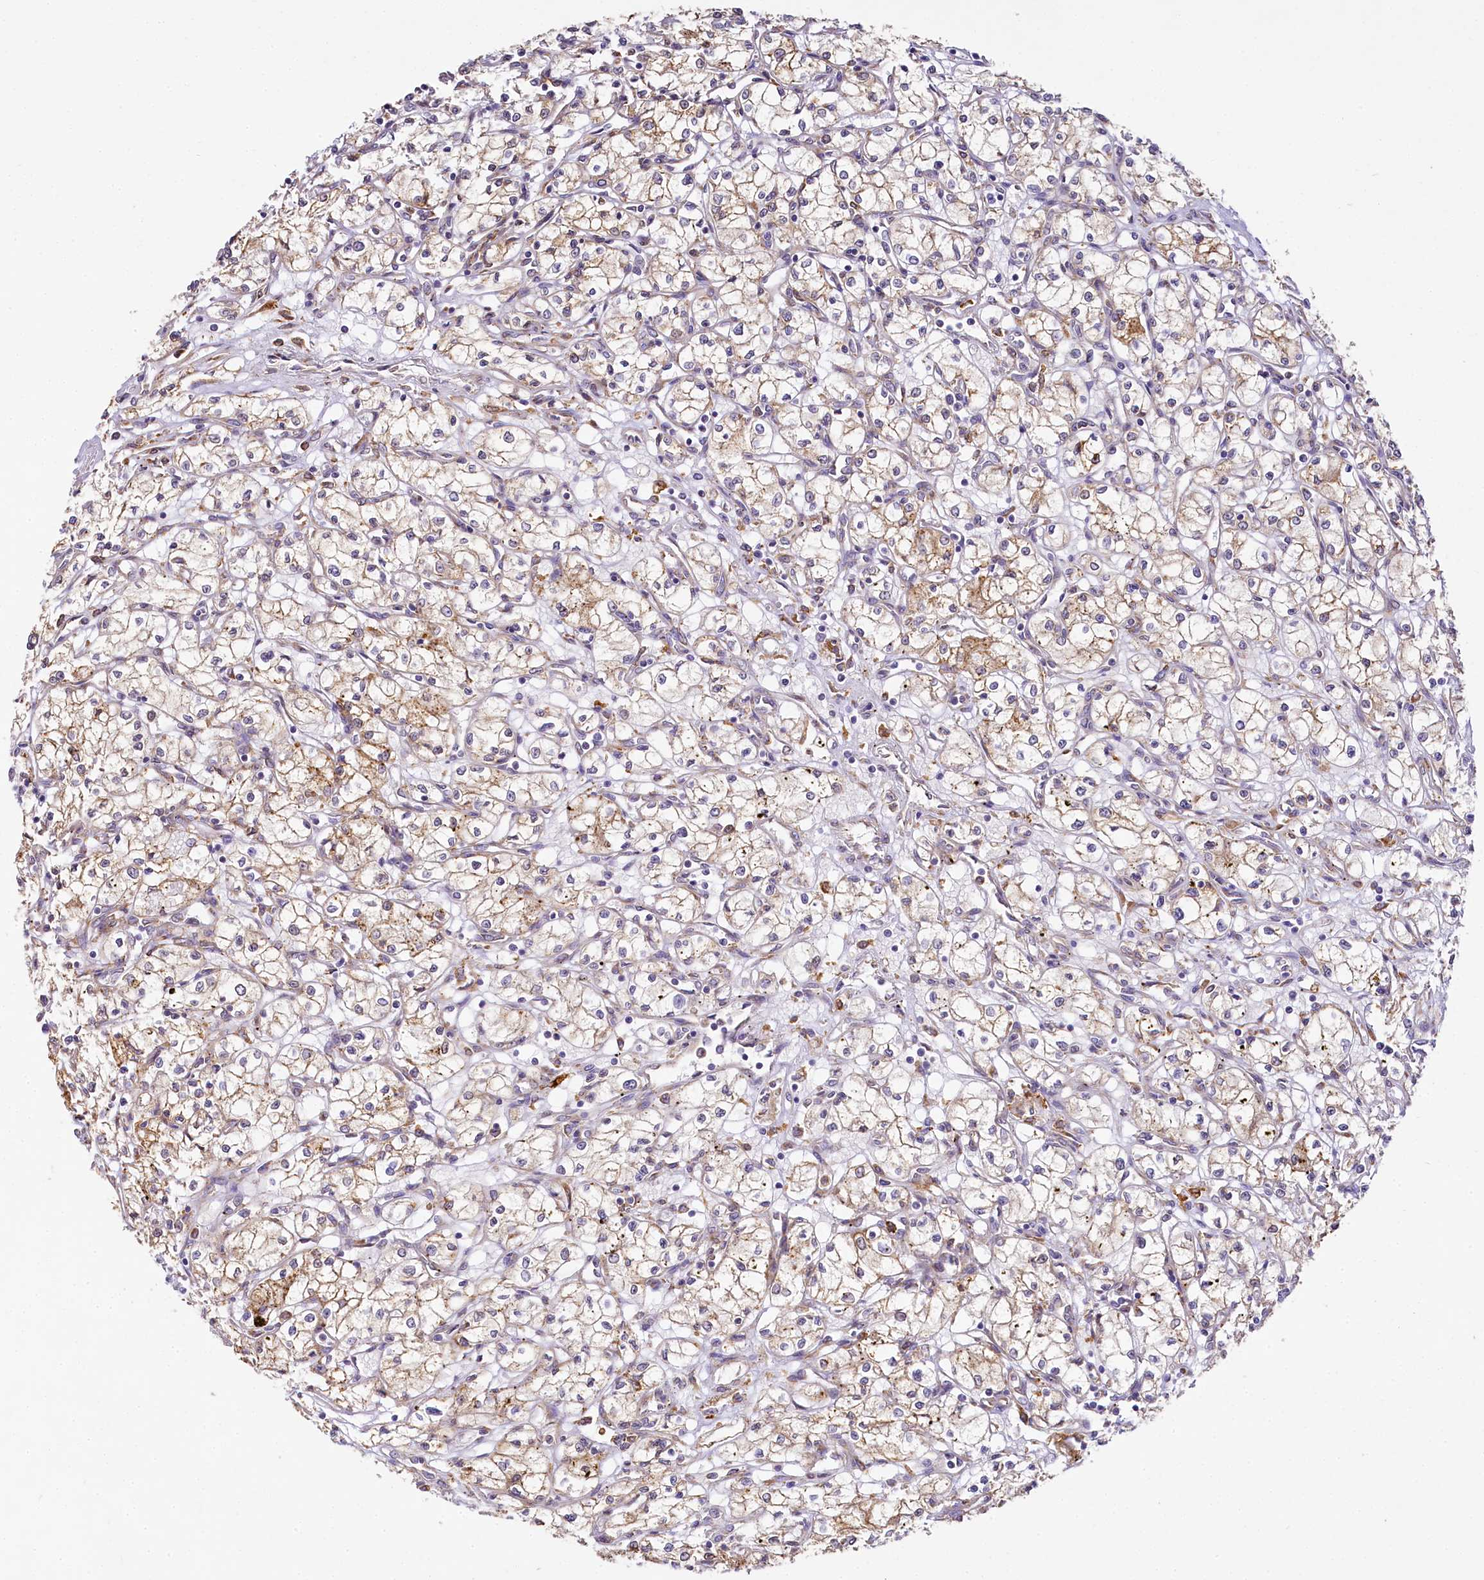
{"staining": {"intensity": "moderate", "quantity": ">75%", "location": "cytoplasmic/membranous"}, "tissue": "renal cancer", "cell_type": "Tumor cells", "image_type": "cancer", "snomed": [{"axis": "morphology", "description": "Adenocarcinoma, NOS"}, {"axis": "topography", "description": "Kidney"}], "caption": "Moderate cytoplasmic/membranous positivity is seen in about >75% of tumor cells in renal cancer (adenocarcinoma). Using DAB (brown) and hematoxylin (blue) stains, captured at high magnification using brightfield microscopy.", "gene": "PPIP5K2", "patient": {"sex": "male", "age": 59}}